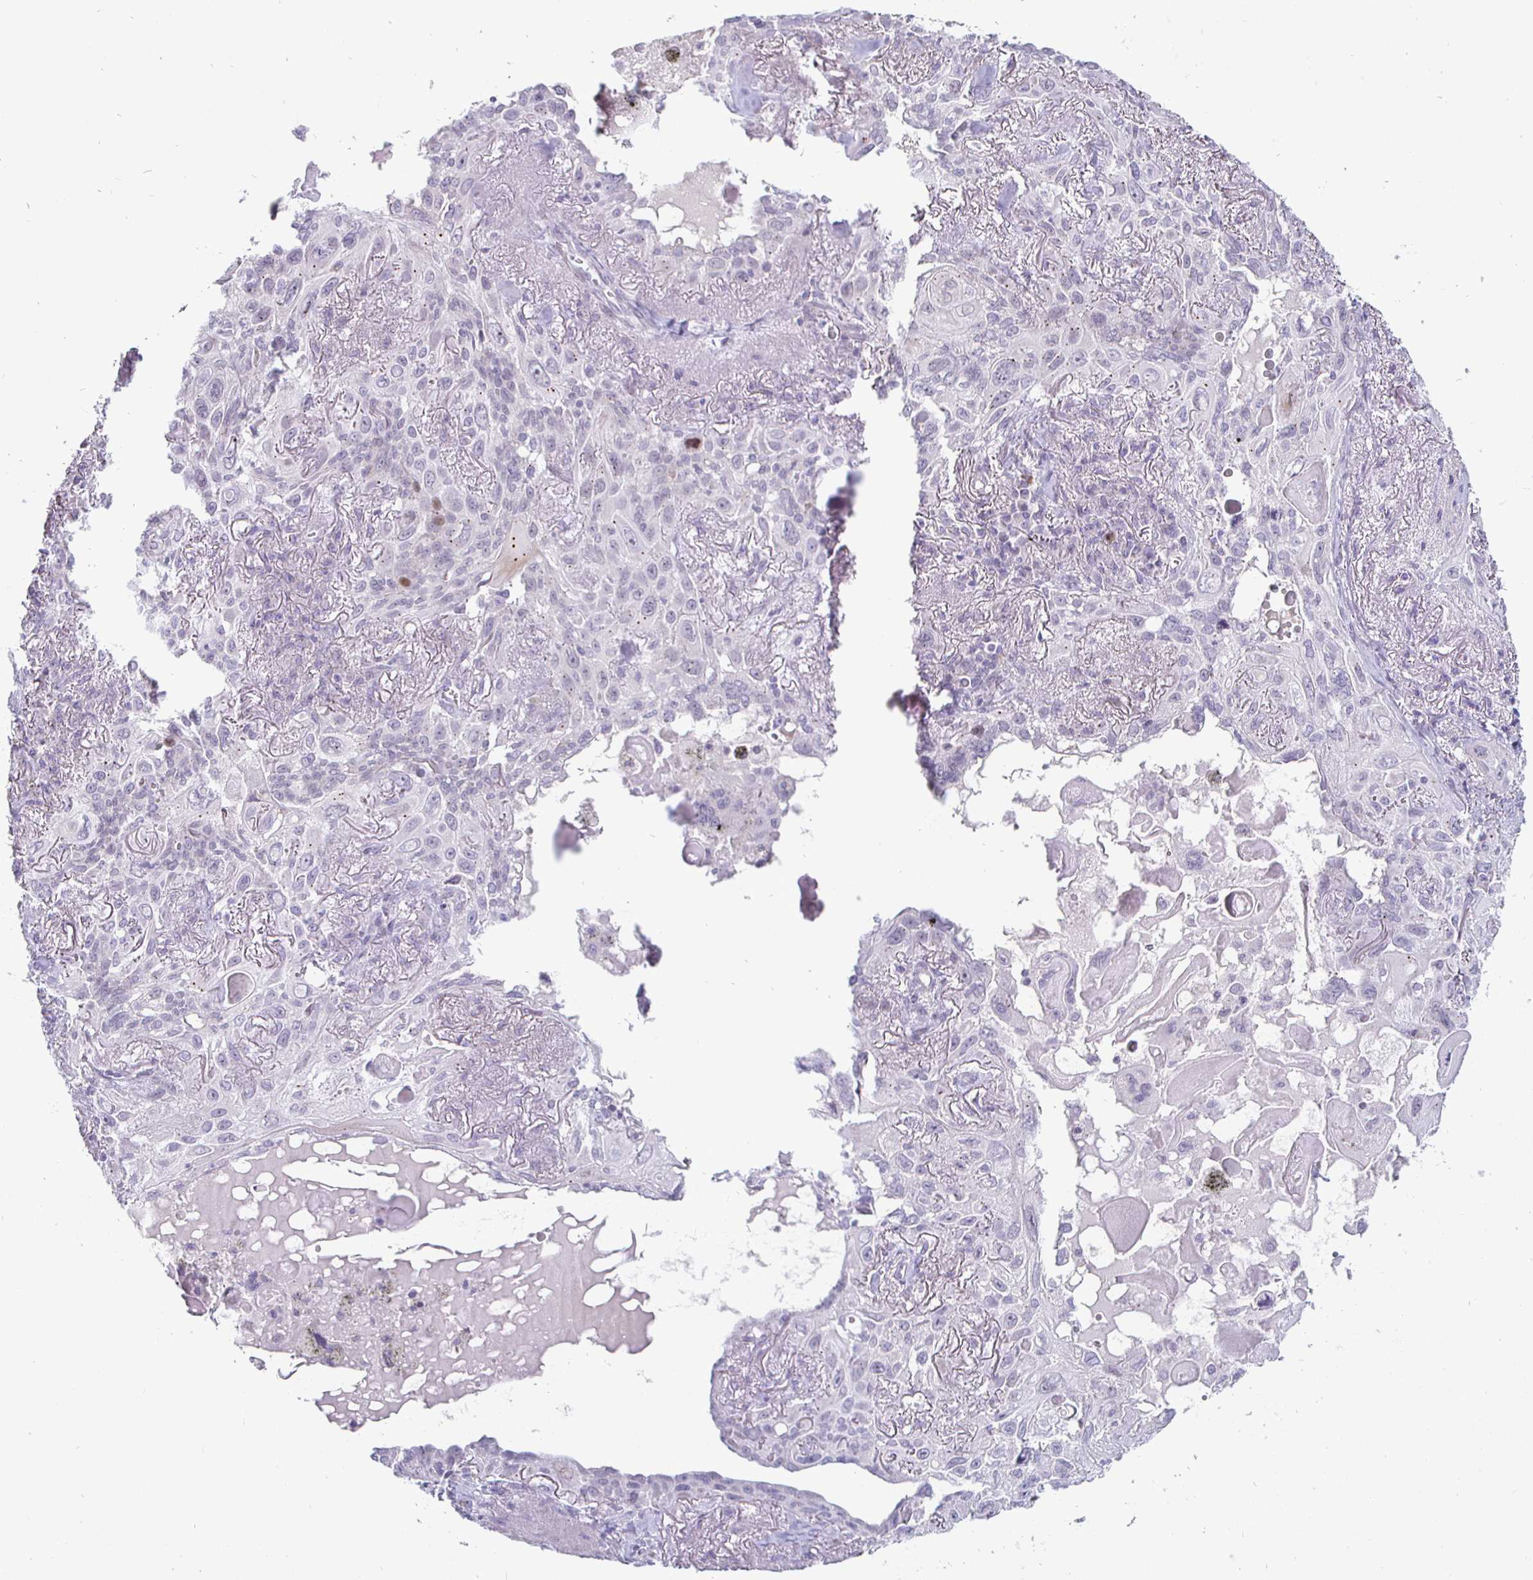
{"staining": {"intensity": "negative", "quantity": "none", "location": "none"}, "tissue": "lung cancer", "cell_type": "Tumor cells", "image_type": "cancer", "snomed": [{"axis": "morphology", "description": "Squamous cell carcinoma, NOS"}, {"axis": "topography", "description": "Lung"}], "caption": "This micrograph is of lung cancer (squamous cell carcinoma) stained with immunohistochemistry (IHC) to label a protein in brown with the nuclei are counter-stained blue. There is no expression in tumor cells.", "gene": "DMRTB1", "patient": {"sex": "male", "age": 79}}